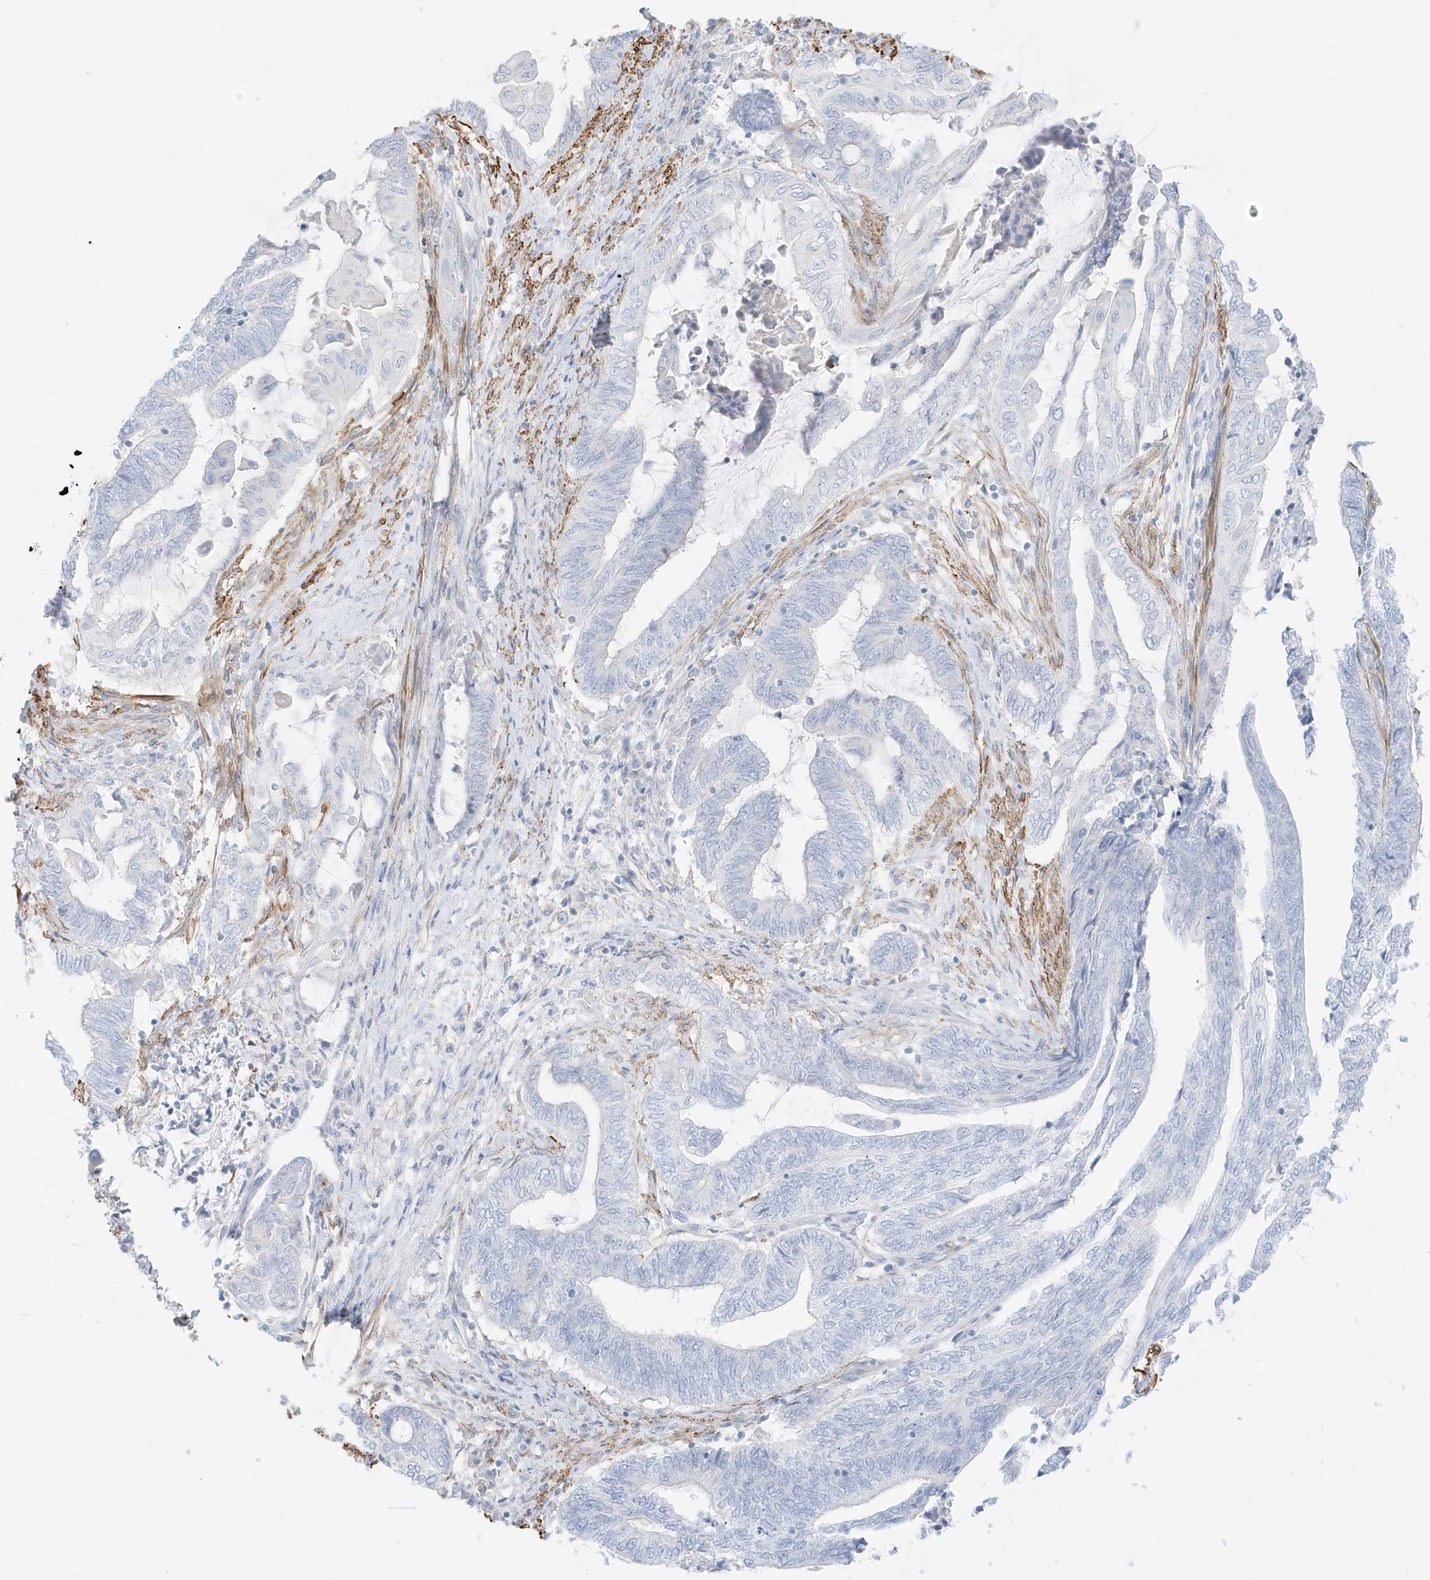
{"staining": {"intensity": "negative", "quantity": "none", "location": "none"}, "tissue": "endometrial cancer", "cell_type": "Tumor cells", "image_type": "cancer", "snomed": [{"axis": "morphology", "description": "Adenocarcinoma, NOS"}, {"axis": "topography", "description": "Uterus"}, {"axis": "topography", "description": "Endometrium"}], "caption": "A photomicrograph of endometrial cancer (adenocarcinoma) stained for a protein demonstrates no brown staining in tumor cells. (Immunohistochemistry, brightfield microscopy, high magnification).", "gene": "SLC22A13", "patient": {"sex": "female", "age": 70}}